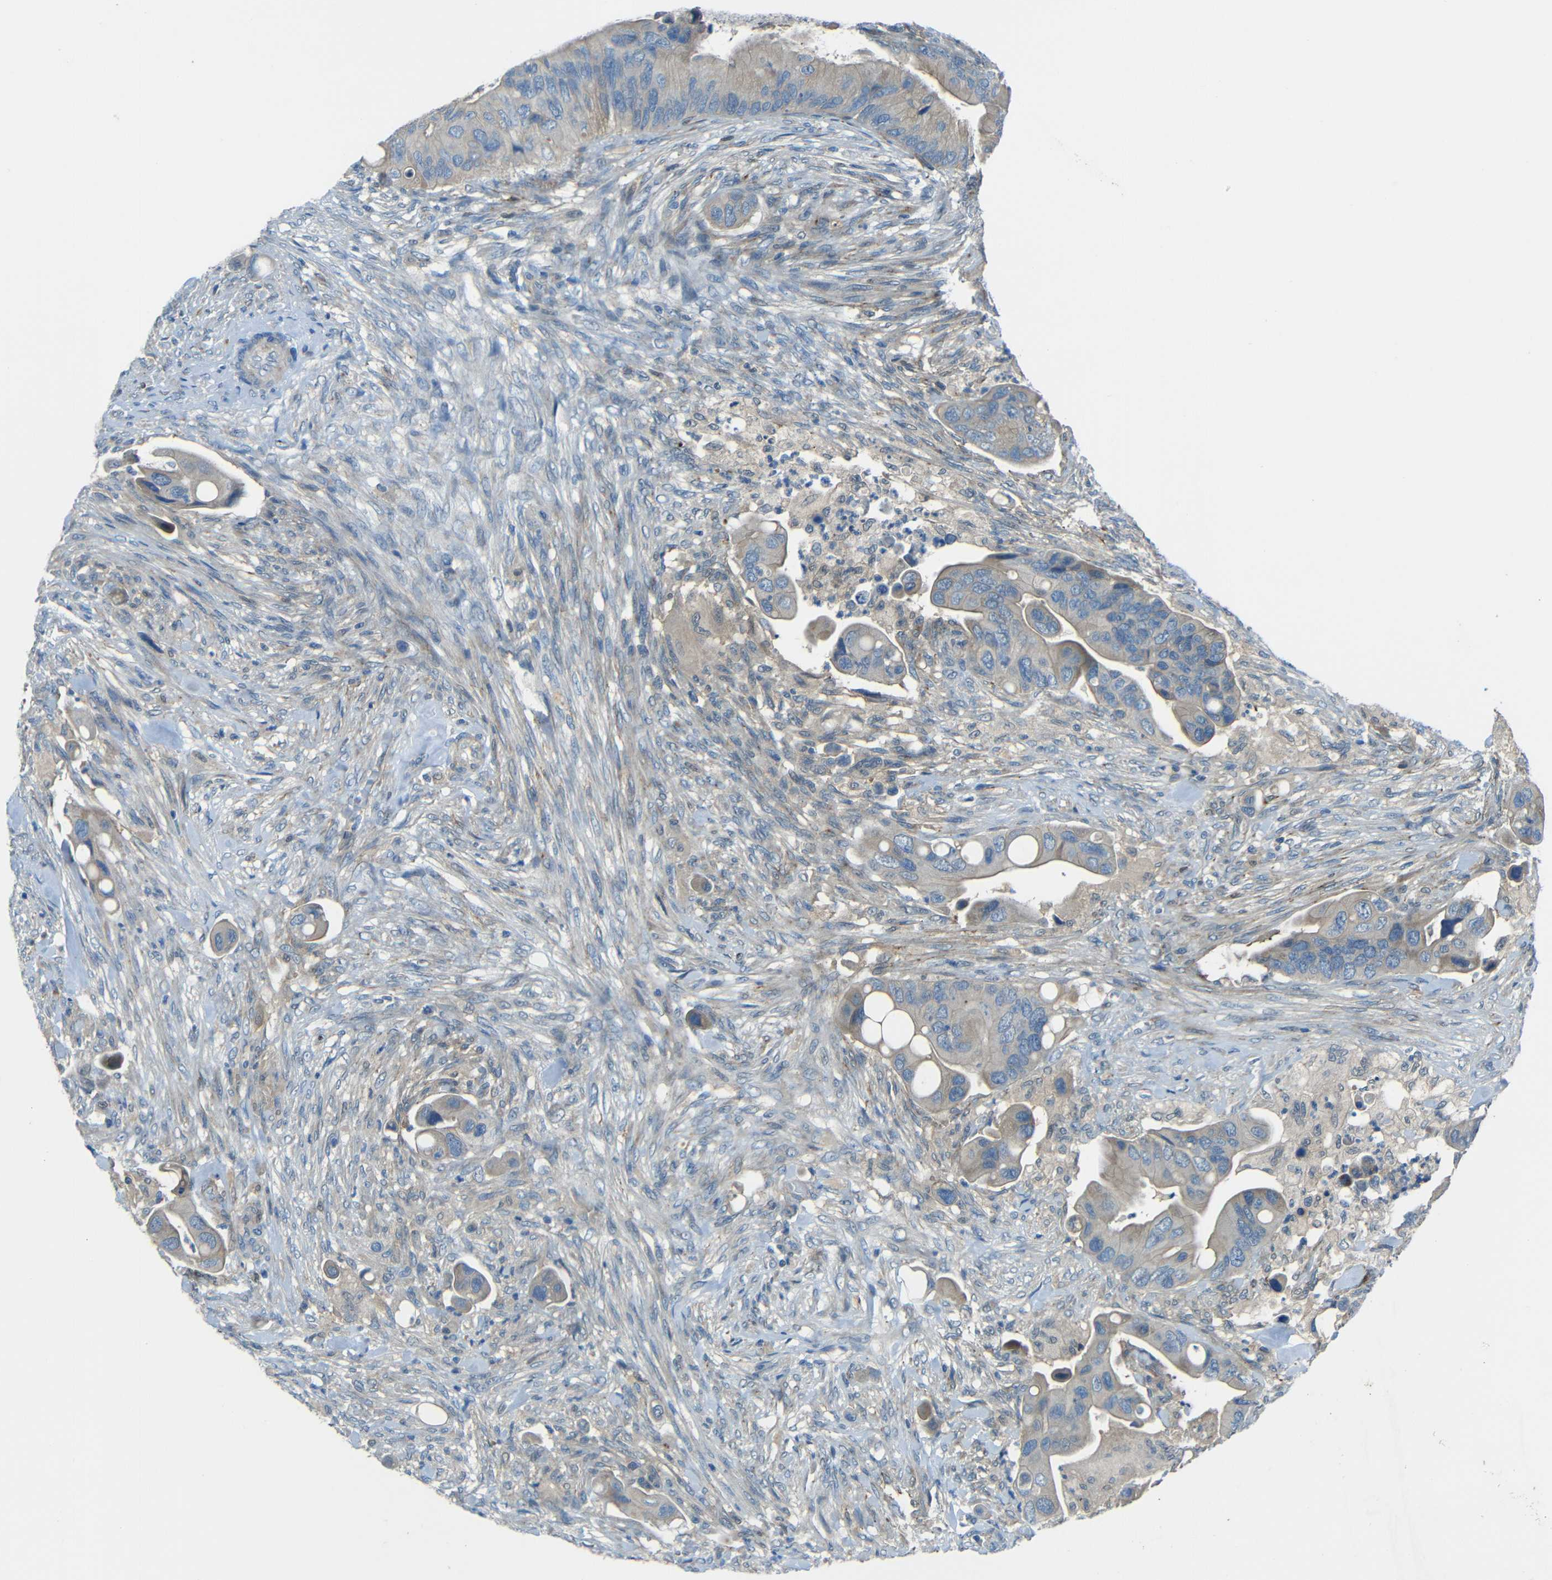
{"staining": {"intensity": "weak", "quantity": "25%-75%", "location": "cytoplasmic/membranous"}, "tissue": "colorectal cancer", "cell_type": "Tumor cells", "image_type": "cancer", "snomed": [{"axis": "morphology", "description": "Adenocarcinoma, NOS"}, {"axis": "topography", "description": "Rectum"}], "caption": "This is a photomicrograph of IHC staining of colorectal adenocarcinoma, which shows weak positivity in the cytoplasmic/membranous of tumor cells.", "gene": "CYP26B1", "patient": {"sex": "female", "age": 57}}